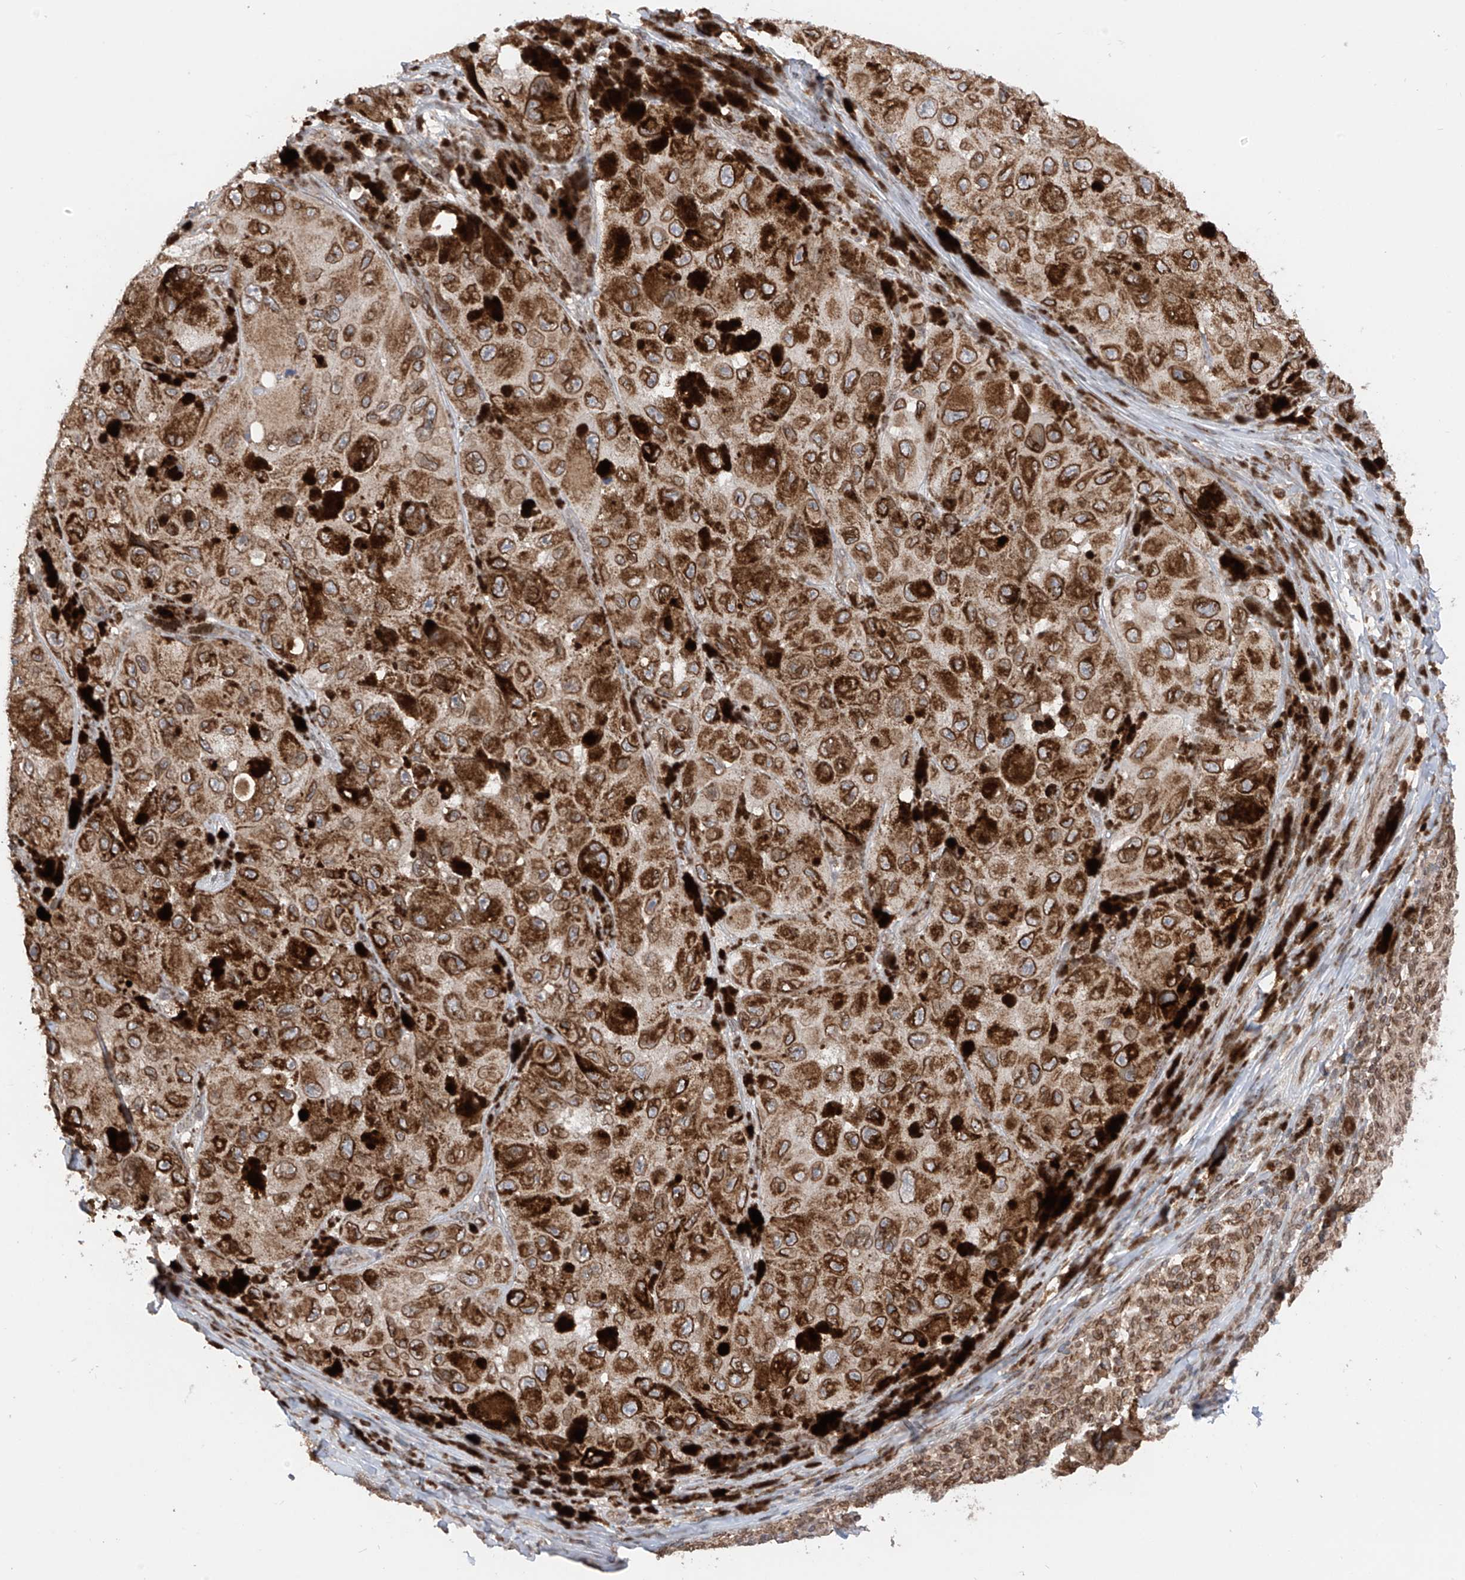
{"staining": {"intensity": "moderate", "quantity": ">75%", "location": "cytoplasmic/membranous,nuclear"}, "tissue": "melanoma", "cell_type": "Tumor cells", "image_type": "cancer", "snomed": [{"axis": "morphology", "description": "Malignant melanoma, NOS"}, {"axis": "topography", "description": "Skin"}], "caption": "Malignant melanoma stained with a brown dye exhibits moderate cytoplasmic/membranous and nuclear positive expression in about >75% of tumor cells.", "gene": "AHCTF1", "patient": {"sex": "female", "age": 73}}